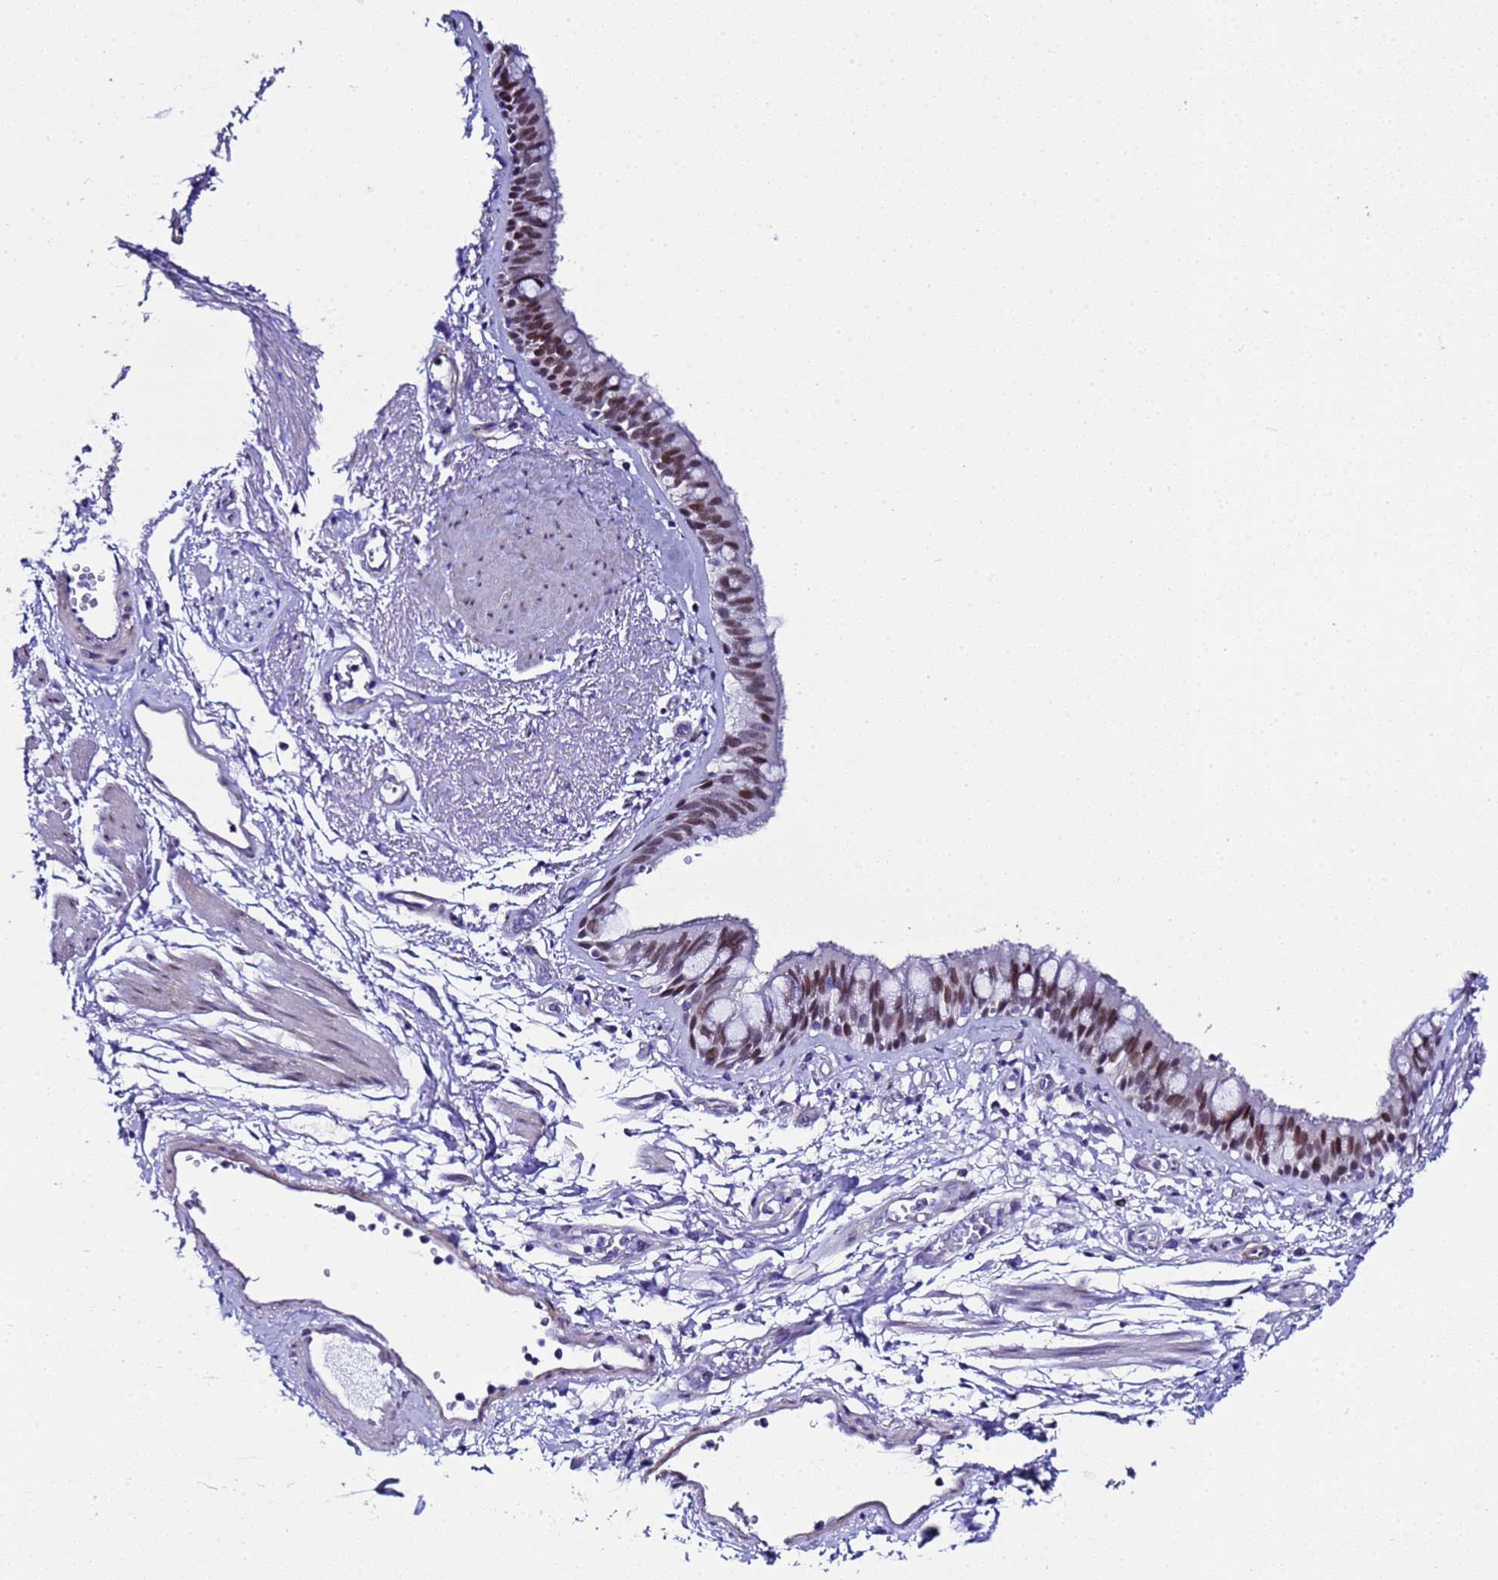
{"staining": {"intensity": "moderate", "quantity": ">75%", "location": "nuclear"}, "tissue": "bronchus", "cell_type": "Respiratory epithelial cells", "image_type": "normal", "snomed": [{"axis": "morphology", "description": "Normal tissue, NOS"}, {"axis": "morphology", "description": "Neoplasm, uncertain whether benign or malignant"}, {"axis": "topography", "description": "Bronchus"}, {"axis": "topography", "description": "Lung"}], "caption": "Brown immunohistochemical staining in benign bronchus reveals moderate nuclear positivity in approximately >75% of respiratory epithelial cells. Nuclei are stained in blue.", "gene": "BCL7A", "patient": {"sex": "male", "age": 55}}